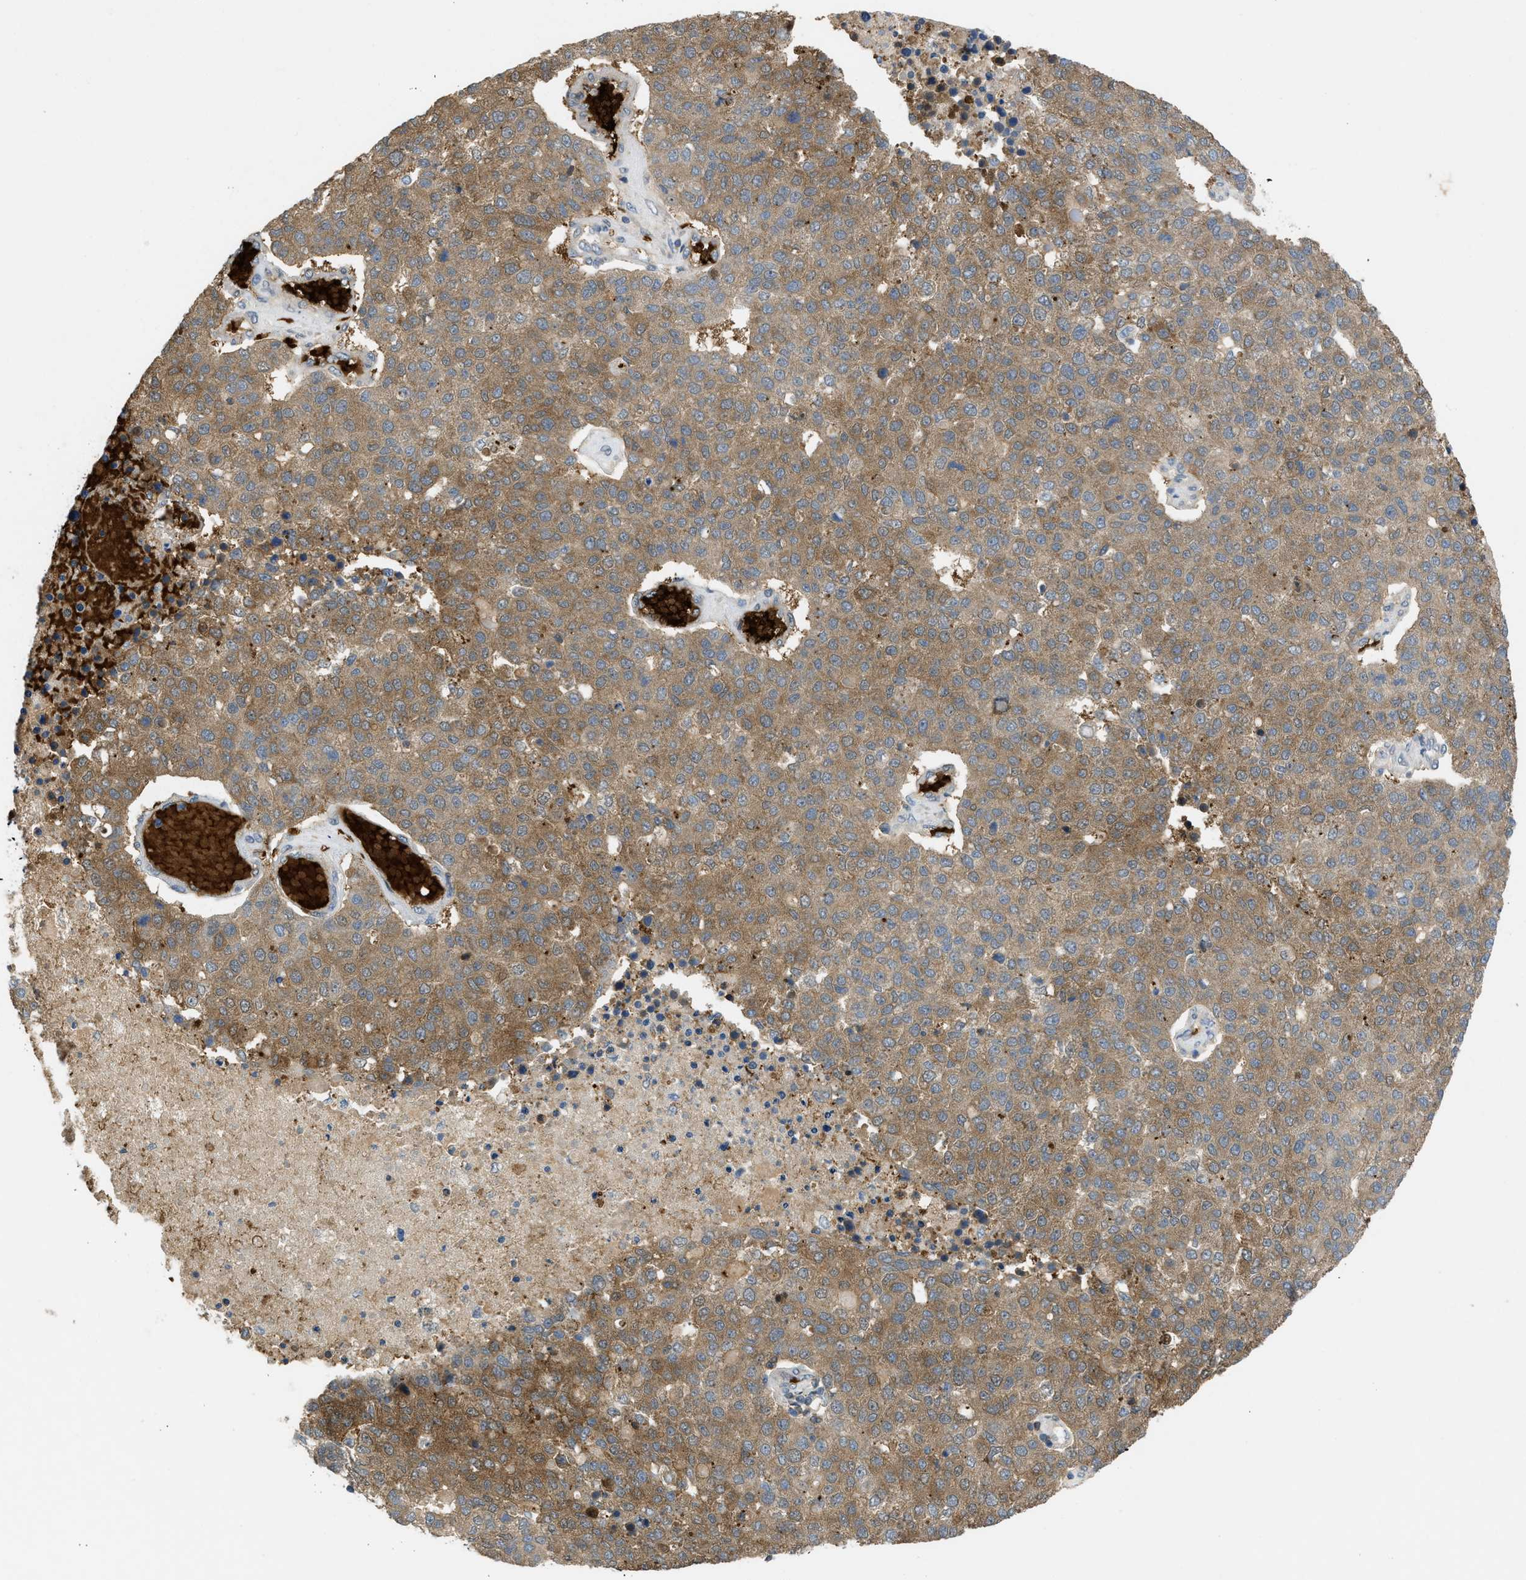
{"staining": {"intensity": "moderate", "quantity": ">75%", "location": "cytoplasmic/membranous"}, "tissue": "pancreatic cancer", "cell_type": "Tumor cells", "image_type": "cancer", "snomed": [{"axis": "morphology", "description": "Adenocarcinoma, NOS"}, {"axis": "topography", "description": "Pancreas"}], "caption": "This histopathology image displays pancreatic cancer (adenocarcinoma) stained with IHC to label a protein in brown. The cytoplasmic/membranous of tumor cells show moderate positivity for the protein. Nuclei are counter-stained blue.", "gene": "MAPK7", "patient": {"sex": "female", "age": 61}}